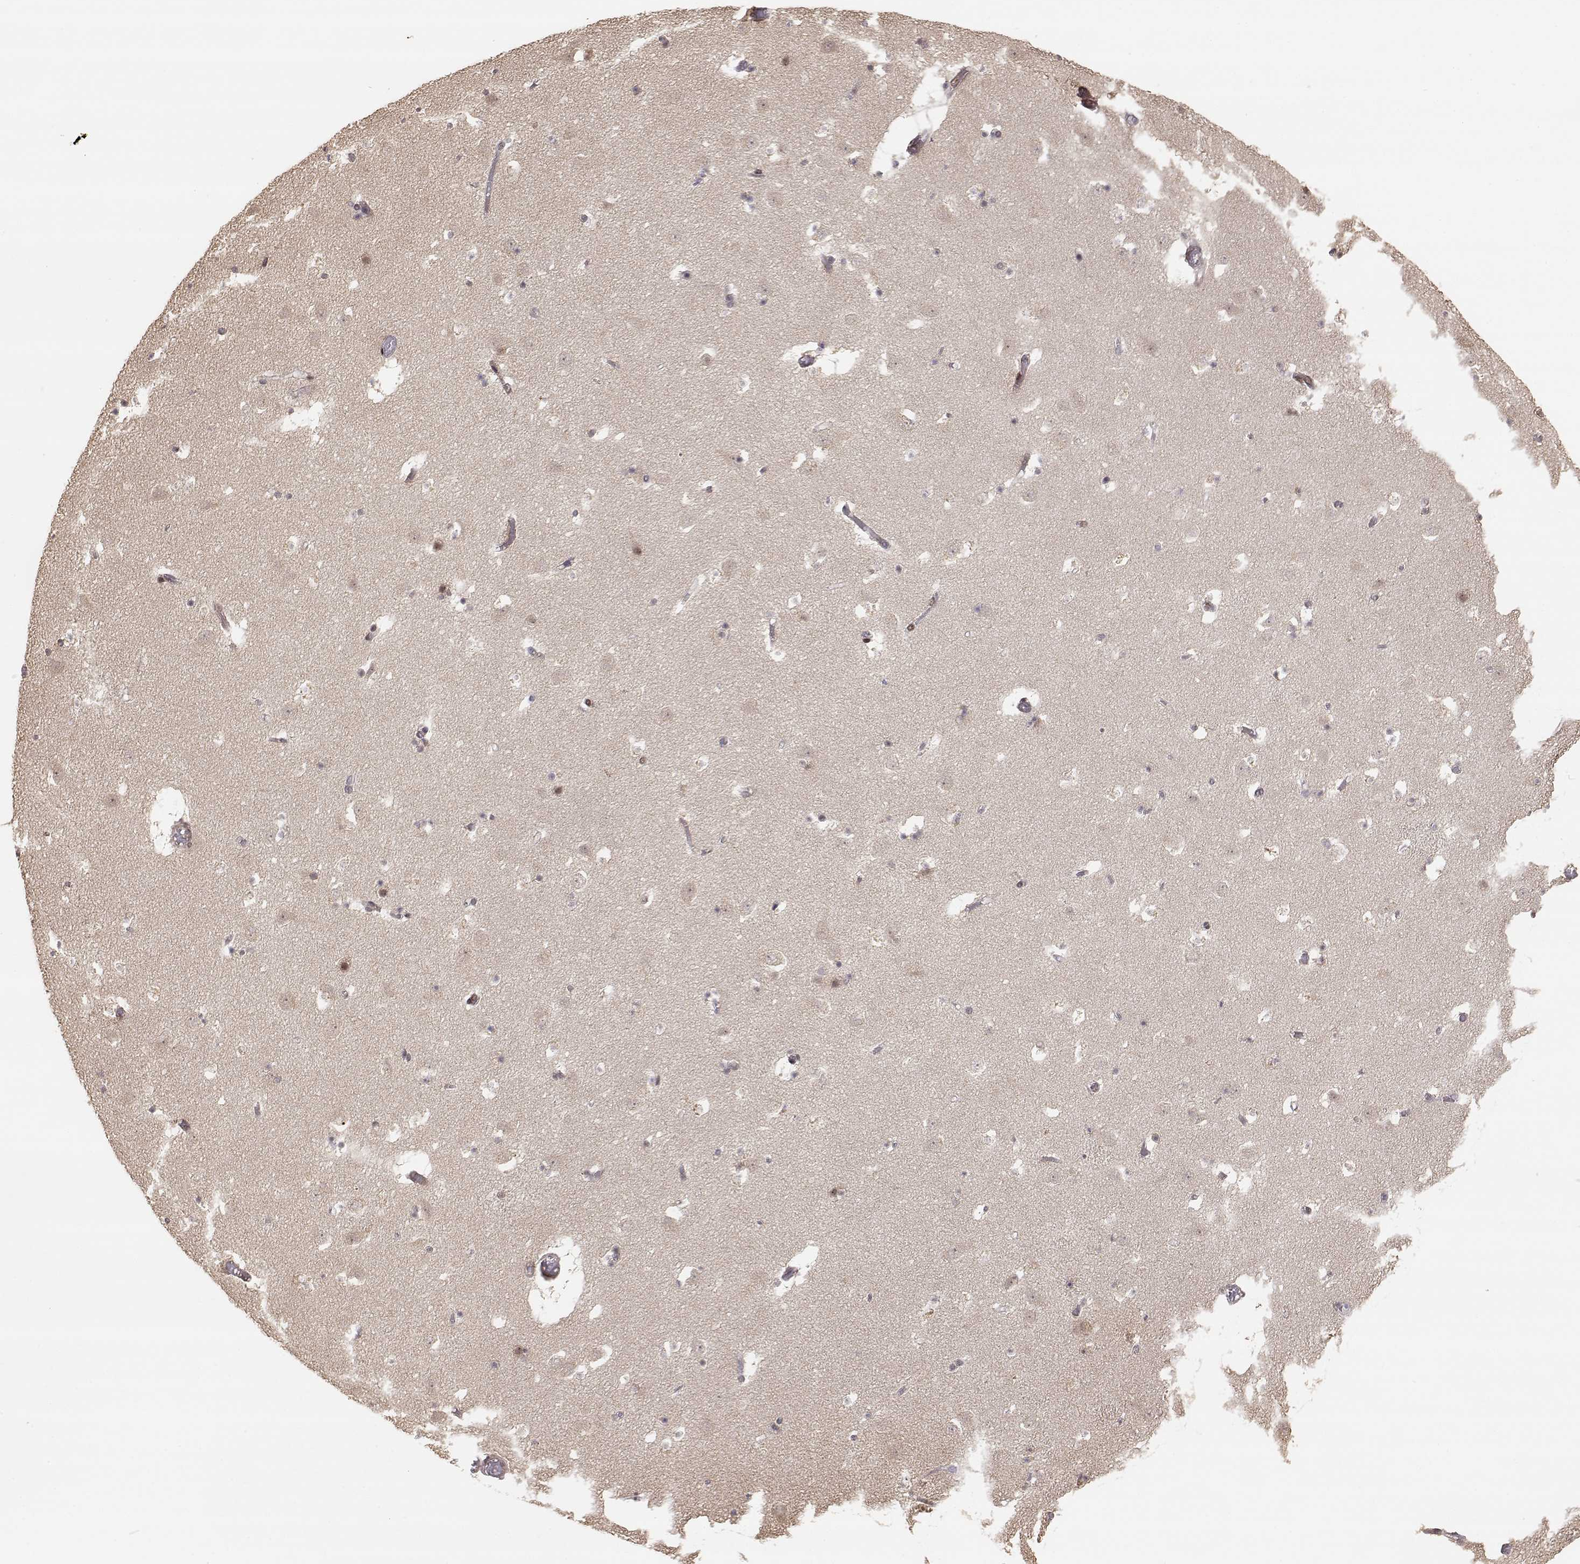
{"staining": {"intensity": "negative", "quantity": "none", "location": "none"}, "tissue": "caudate", "cell_type": "Glial cells", "image_type": "normal", "snomed": [{"axis": "morphology", "description": "Normal tissue, NOS"}, {"axis": "topography", "description": "Lateral ventricle wall"}], "caption": "Unremarkable caudate was stained to show a protein in brown. There is no significant positivity in glial cells. Nuclei are stained in blue.", "gene": "BRCA1", "patient": {"sex": "female", "age": 42}}